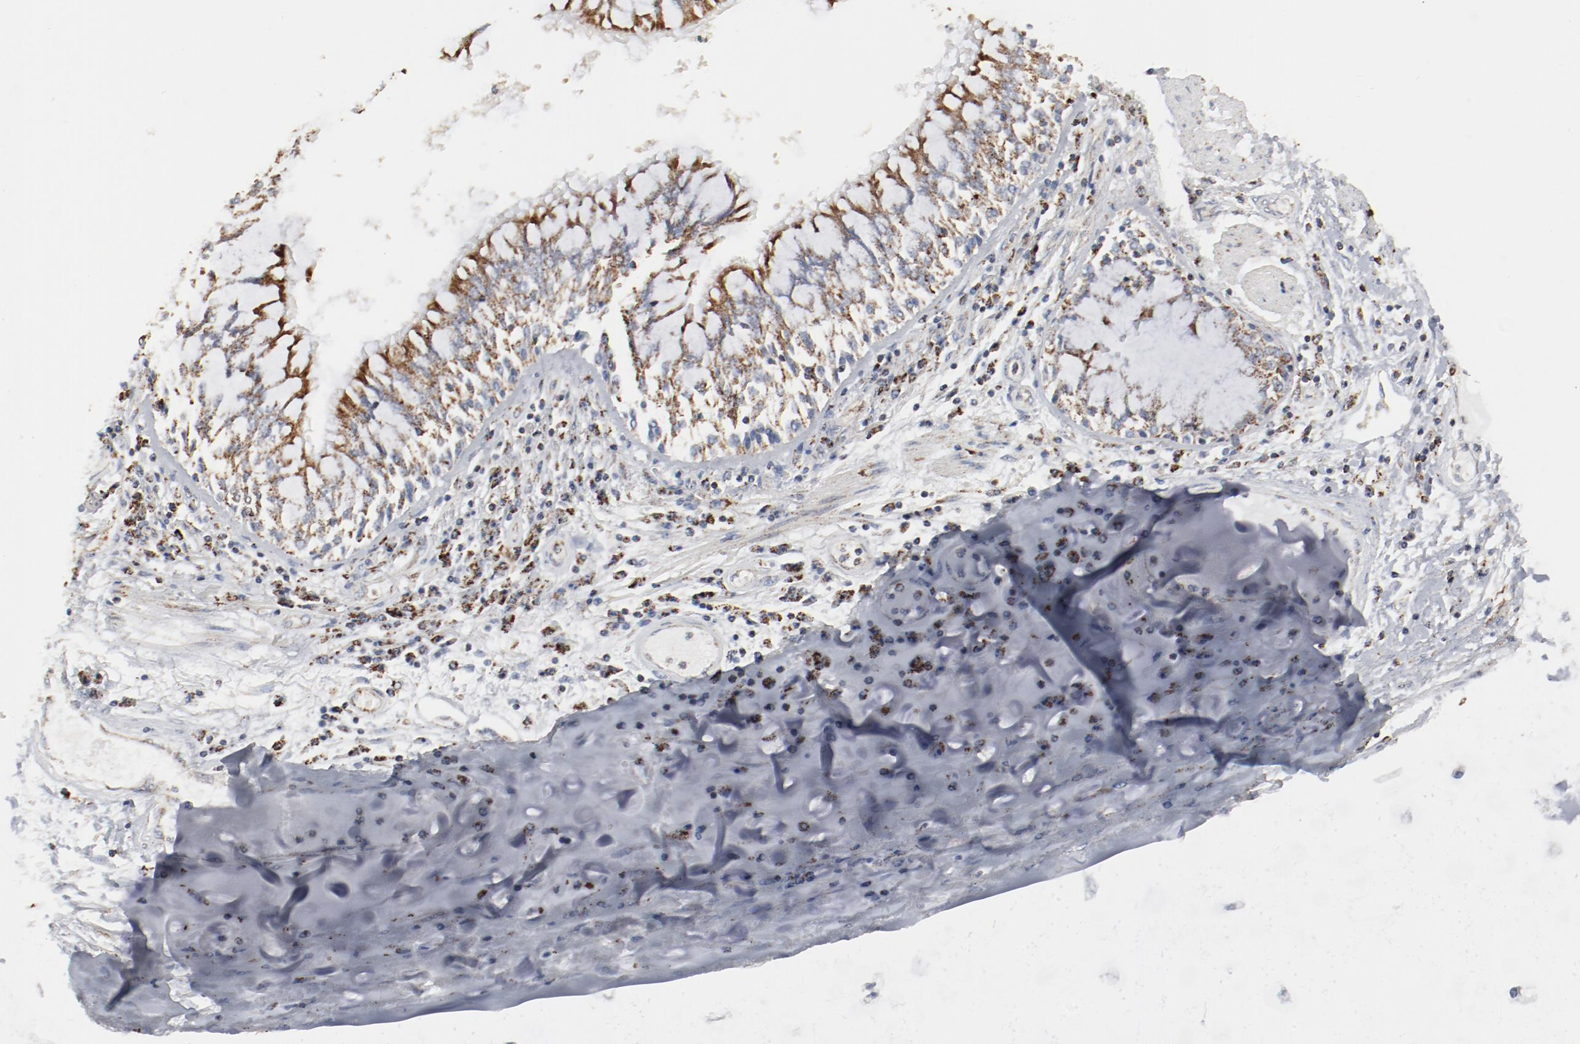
{"staining": {"intensity": "negative", "quantity": "none", "location": "none"}, "tissue": "adipose tissue", "cell_type": "Adipocytes", "image_type": "normal", "snomed": [{"axis": "morphology", "description": "Normal tissue, NOS"}, {"axis": "morphology", "description": "Adenocarcinoma, NOS"}, {"axis": "topography", "description": "Cartilage tissue"}, {"axis": "topography", "description": "Lung"}], "caption": "High power microscopy histopathology image of an IHC histopathology image of normal adipose tissue, revealing no significant staining in adipocytes.", "gene": "SETD3", "patient": {"sex": "female", "age": 67}}